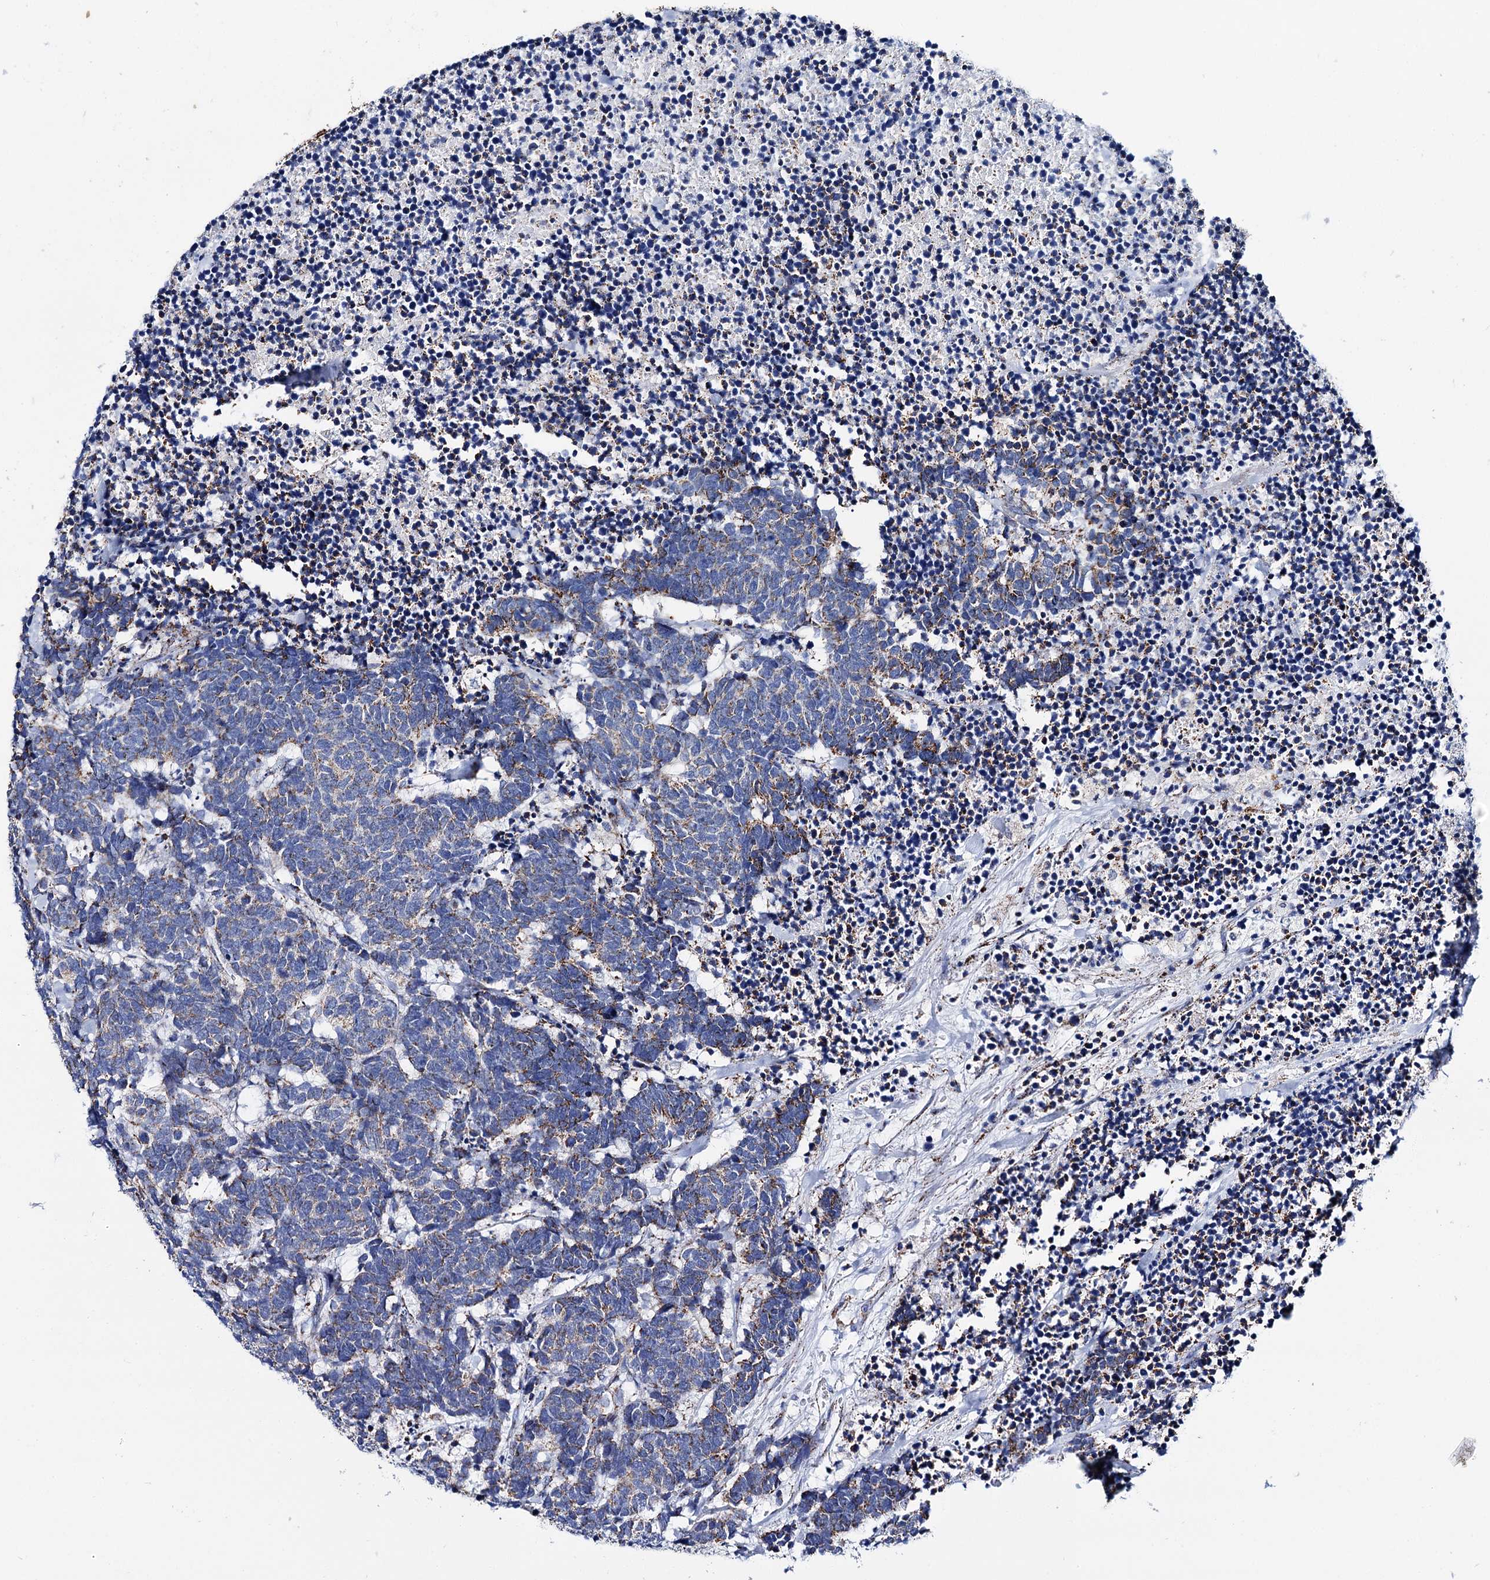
{"staining": {"intensity": "weak", "quantity": "25%-75%", "location": "cytoplasmic/membranous"}, "tissue": "carcinoid", "cell_type": "Tumor cells", "image_type": "cancer", "snomed": [{"axis": "morphology", "description": "Carcinoma, NOS"}, {"axis": "morphology", "description": "Carcinoid, malignant, NOS"}, {"axis": "topography", "description": "Urinary bladder"}], "caption": "Immunohistochemistry staining of carcinoid, which exhibits low levels of weak cytoplasmic/membranous expression in about 25%-75% of tumor cells indicating weak cytoplasmic/membranous protein expression. The staining was performed using DAB (brown) for protein detection and nuclei were counterstained in hematoxylin (blue).", "gene": "UBASH3B", "patient": {"sex": "male", "age": 57}}